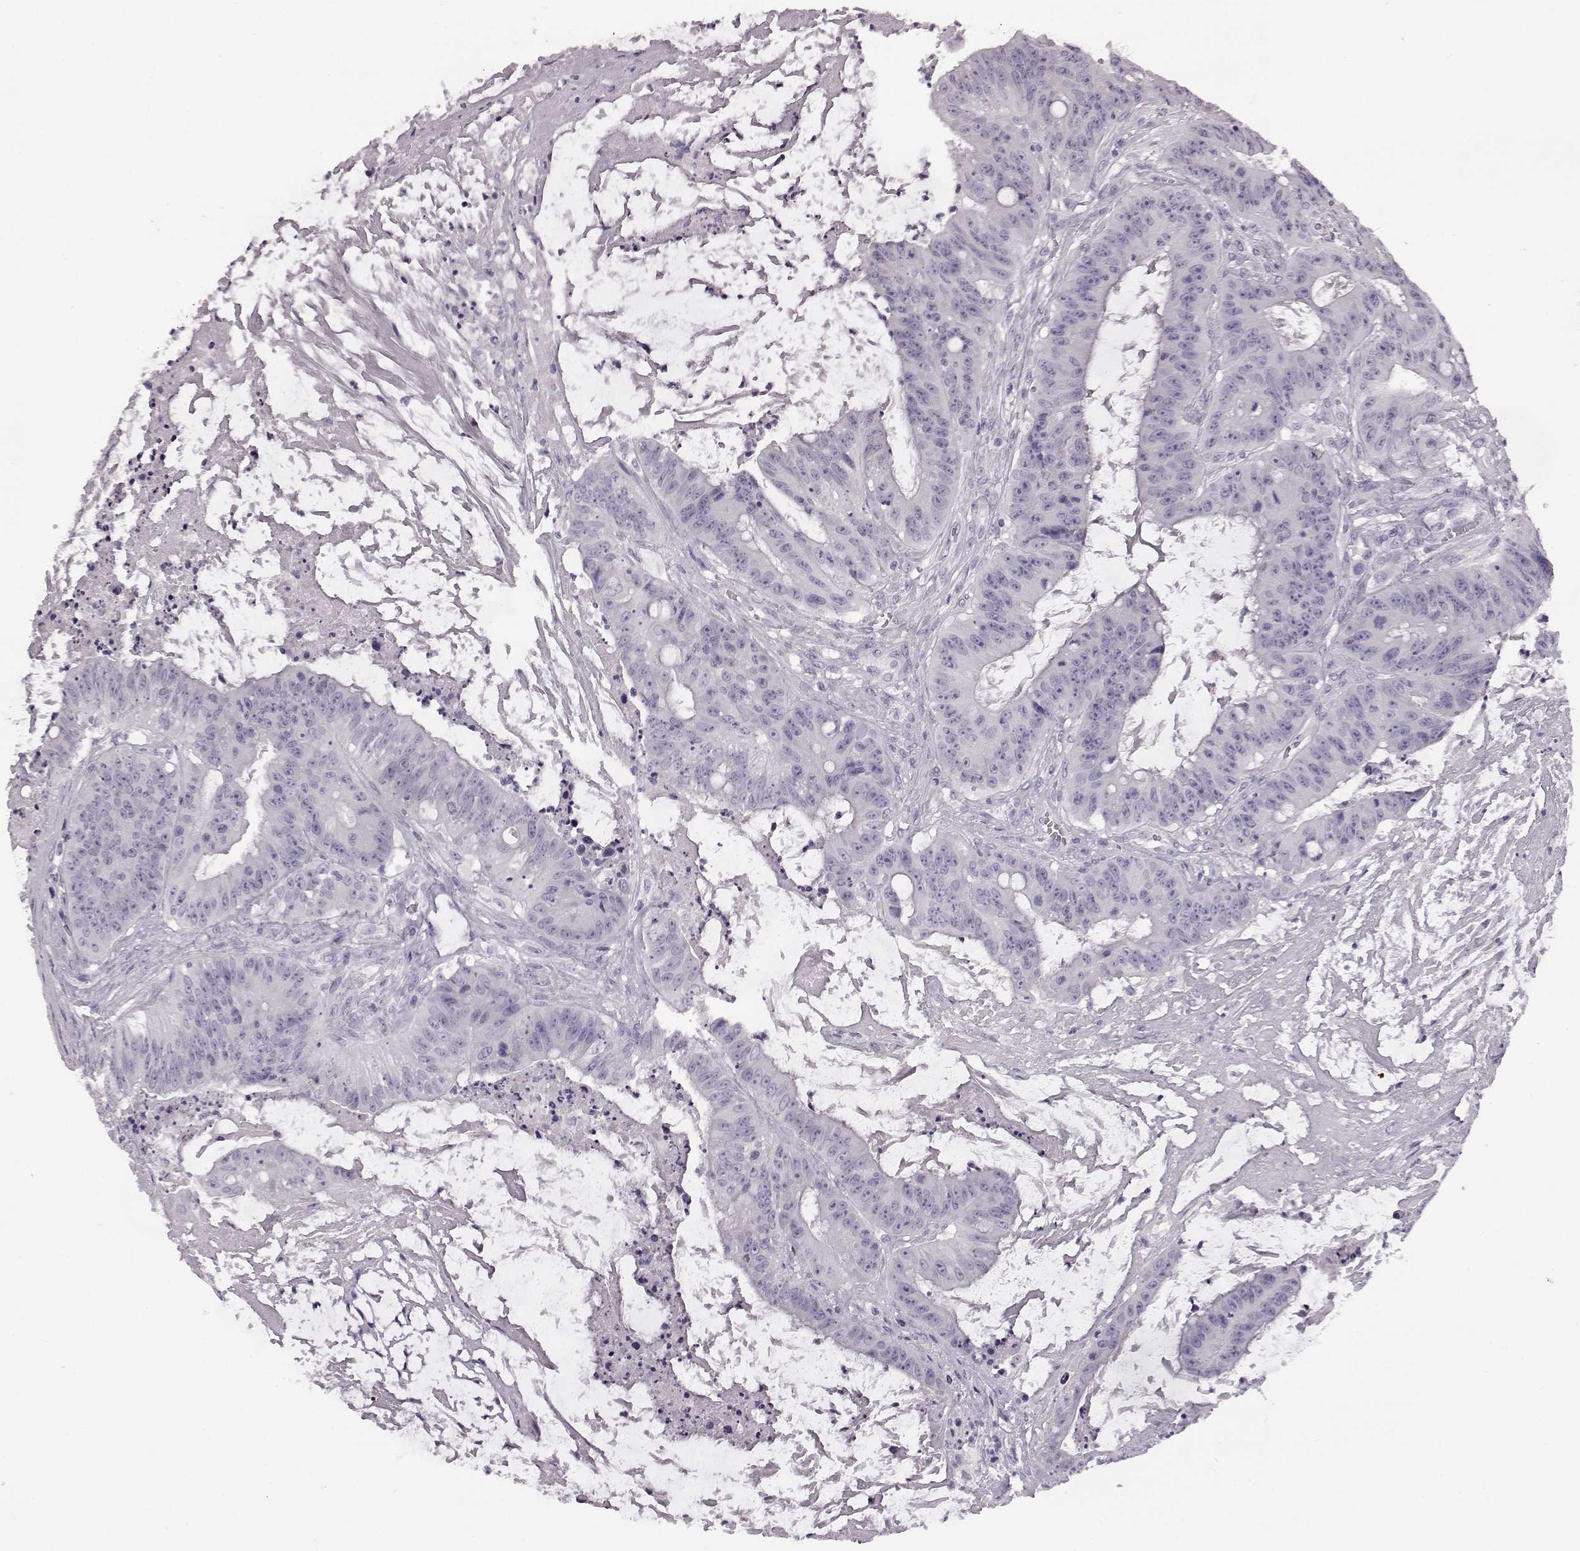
{"staining": {"intensity": "negative", "quantity": "none", "location": "none"}, "tissue": "colorectal cancer", "cell_type": "Tumor cells", "image_type": "cancer", "snomed": [{"axis": "morphology", "description": "Adenocarcinoma, NOS"}, {"axis": "topography", "description": "Colon"}], "caption": "Micrograph shows no significant protein positivity in tumor cells of colorectal cancer.", "gene": "ODAD4", "patient": {"sex": "male", "age": 33}}